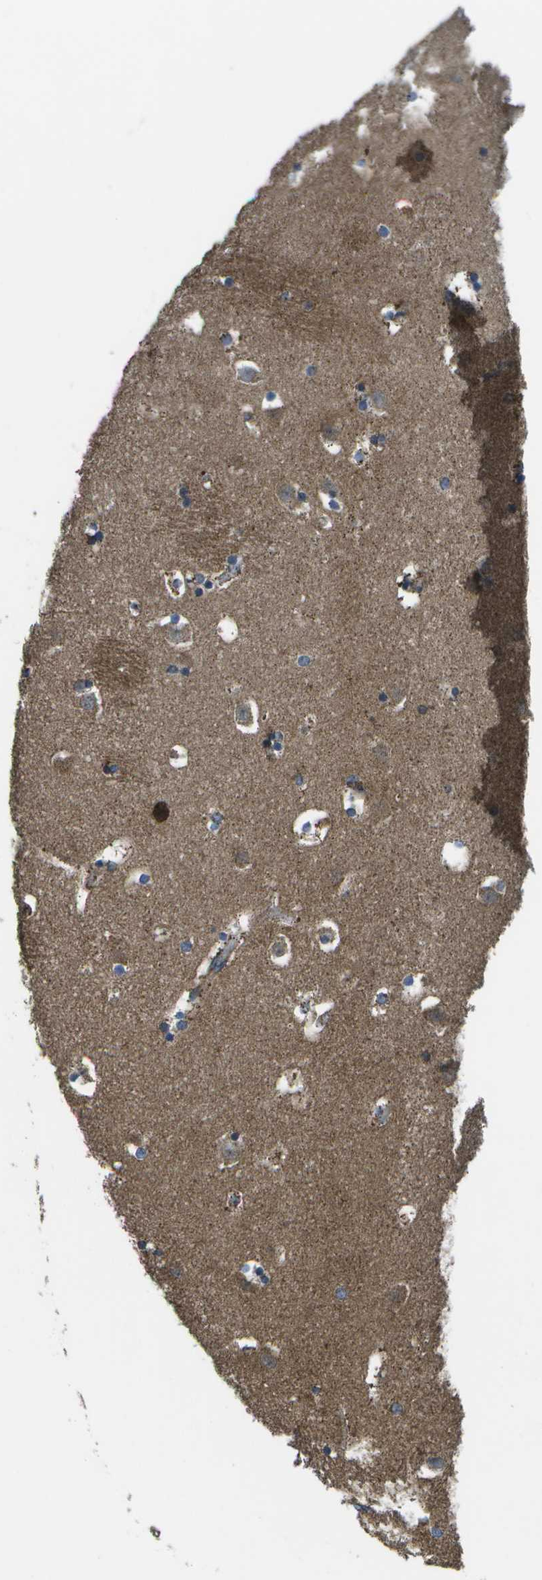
{"staining": {"intensity": "moderate", "quantity": "25%-75%", "location": "cytoplasmic/membranous"}, "tissue": "caudate", "cell_type": "Glial cells", "image_type": "normal", "snomed": [{"axis": "morphology", "description": "Normal tissue, NOS"}, {"axis": "topography", "description": "Lateral ventricle wall"}], "caption": "Glial cells exhibit medium levels of moderate cytoplasmic/membranous positivity in about 25%-75% of cells in unremarkable caudate.", "gene": "MVK", "patient": {"sex": "male", "age": 45}}